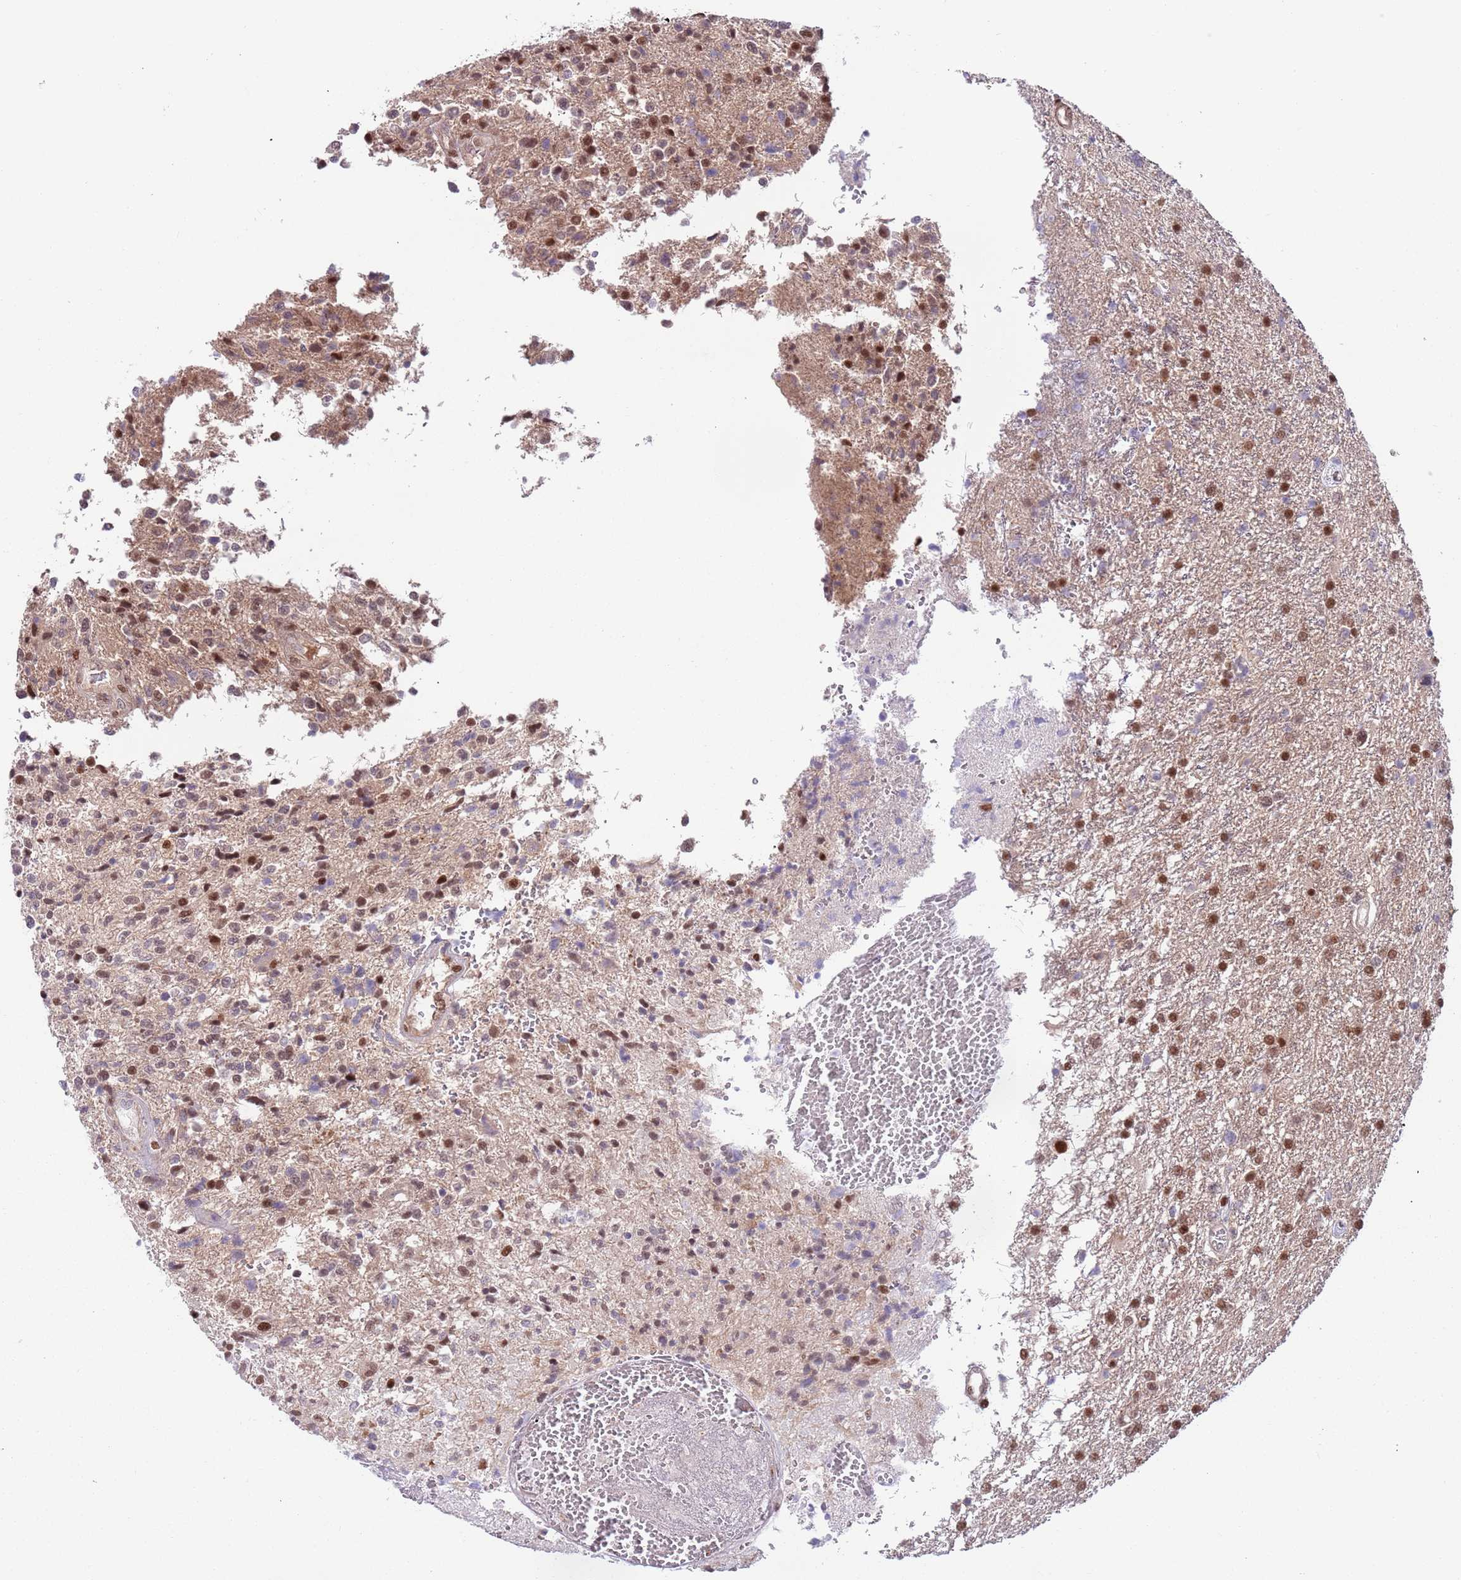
{"staining": {"intensity": "moderate", "quantity": ">75%", "location": "nuclear"}, "tissue": "glioma", "cell_type": "Tumor cells", "image_type": "cancer", "snomed": [{"axis": "morphology", "description": "Glioma, malignant, High grade"}, {"axis": "topography", "description": "Brain"}], "caption": "Malignant high-grade glioma tissue shows moderate nuclear expression in about >75% of tumor cells, visualized by immunohistochemistry. (brown staining indicates protein expression, while blue staining denotes nuclei).", "gene": "RMND5B", "patient": {"sex": "male", "age": 56}}